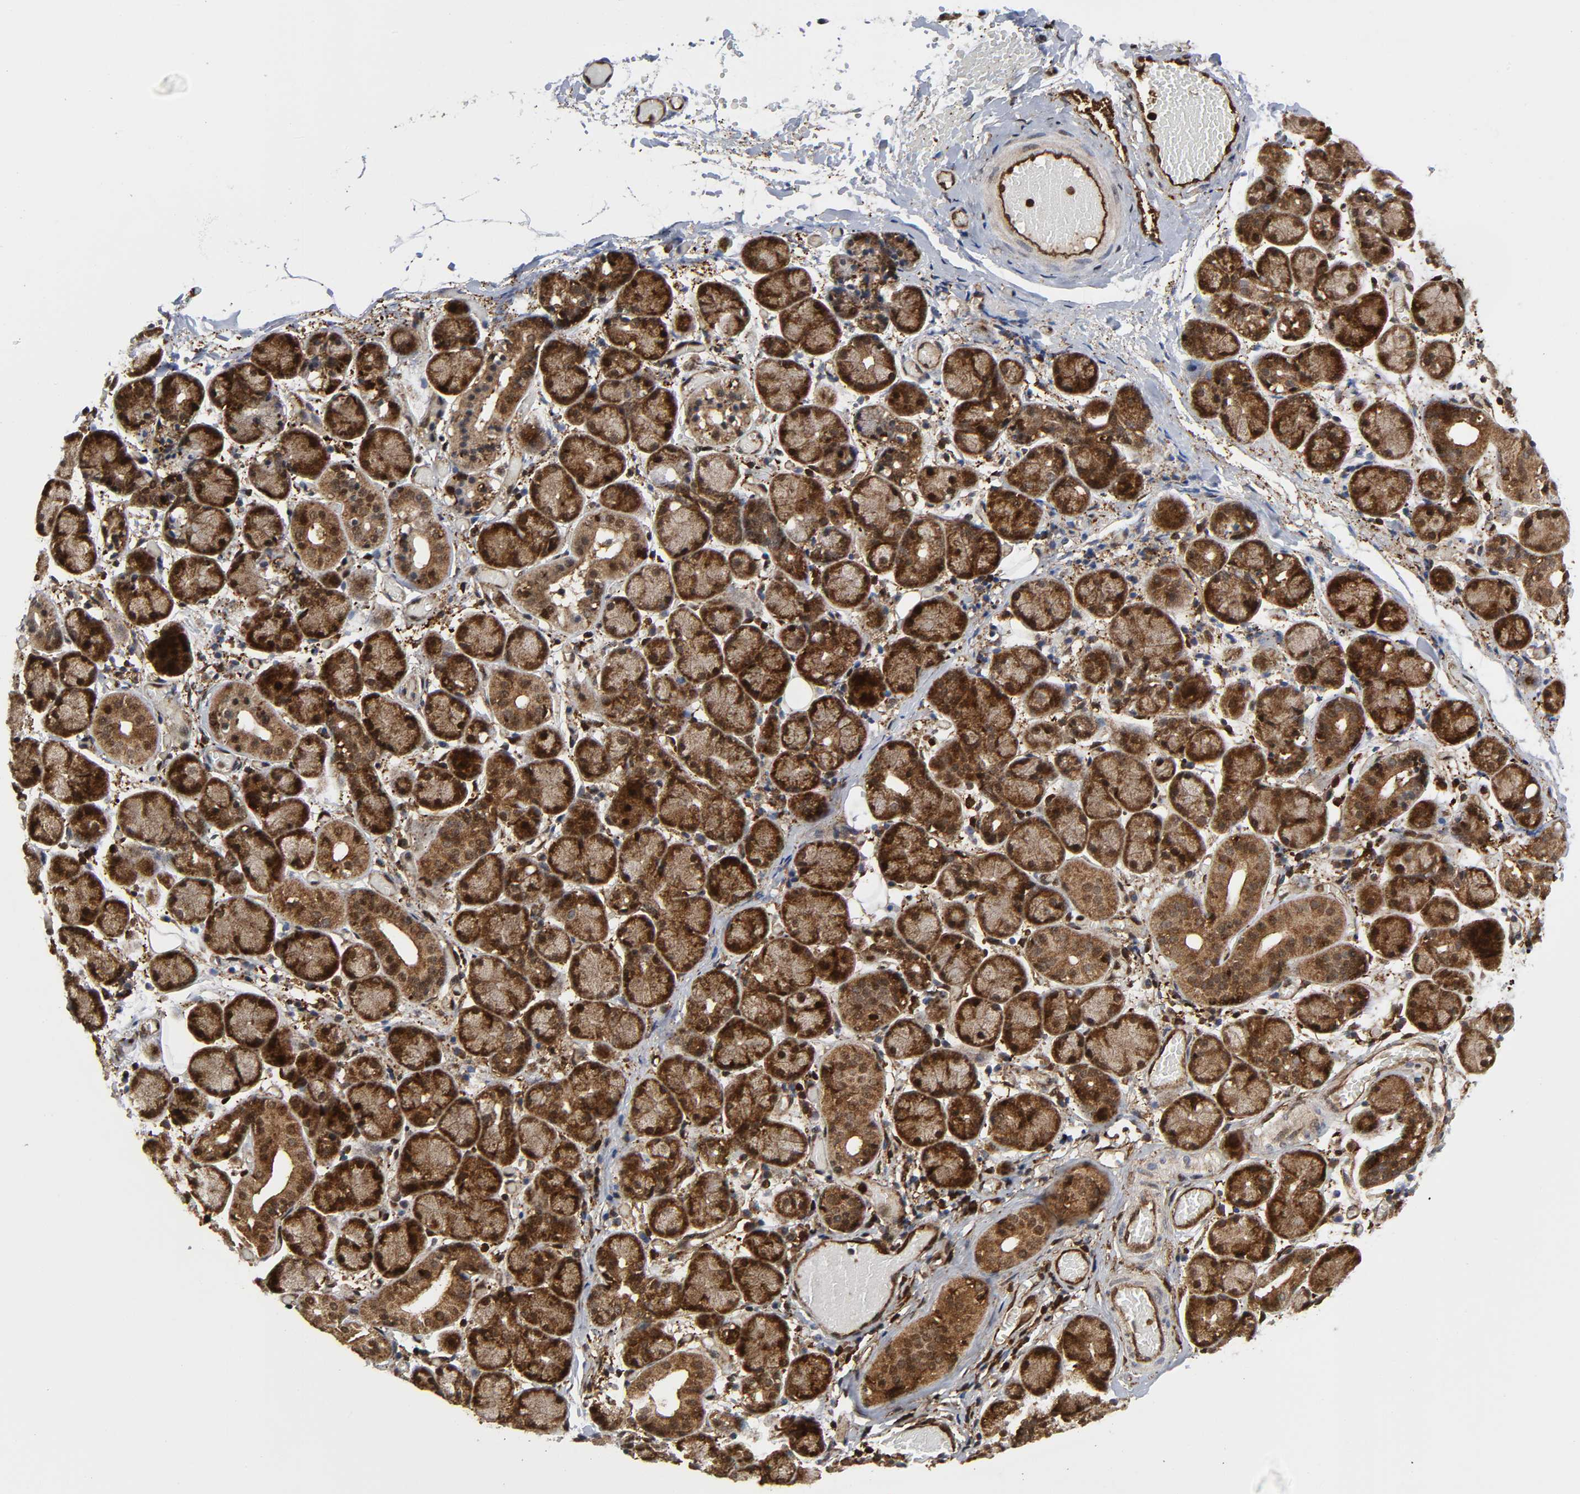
{"staining": {"intensity": "strong", "quantity": "<25%", "location": "cytoplasmic/membranous,nuclear"}, "tissue": "salivary gland", "cell_type": "Glandular cells", "image_type": "normal", "snomed": [{"axis": "morphology", "description": "Normal tissue, NOS"}, {"axis": "topography", "description": "Salivary gland"}], "caption": "The photomicrograph shows immunohistochemical staining of benign salivary gland. There is strong cytoplasmic/membranous,nuclear expression is present in approximately <25% of glandular cells. (brown staining indicates protein expression, while blue staining denotes nuclei).", "gene": "MAPK1", "patient": {"sex": "female", "age": 24}}